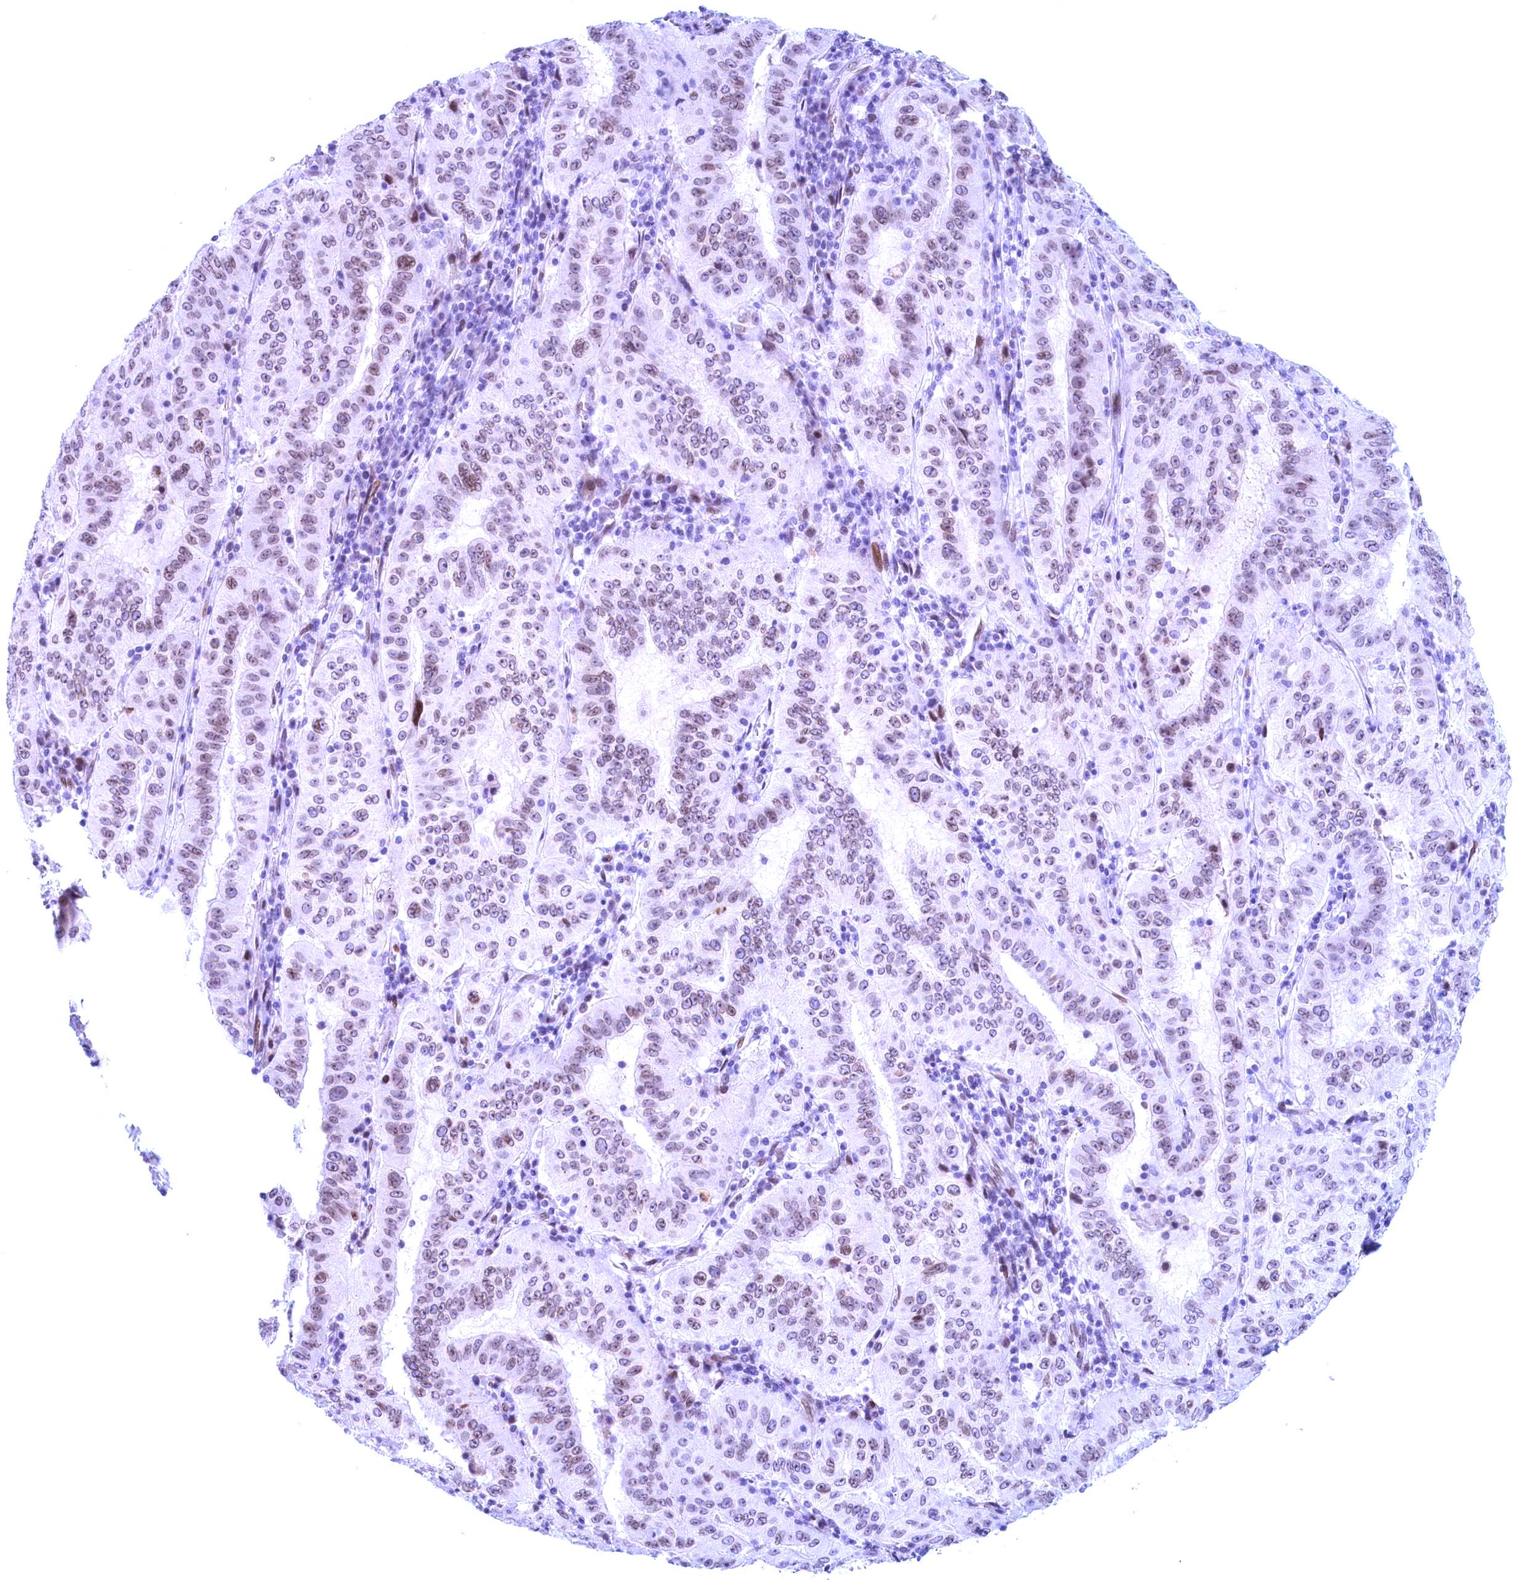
{"staining": {"intensity": "weak", "quantity": "25%-75%", "location": "nuclear"}, "tissue": "pancreatic cancer", "cell_type": "Tumor cells", "image_type": "cancer", "snomed": [{"axis": "morphology", "description": "Adenocarcinoma, NOS"}, {"axis": "topography", "description": "Pancreas"}], "caption": "Tumor cells demonstrate weak nuclear positivity in about 25%-75% of cells in adenocarcinoma (pancreatic).", "gene": "GPSM1", "patient": {"sex": "male", "age": 63}}